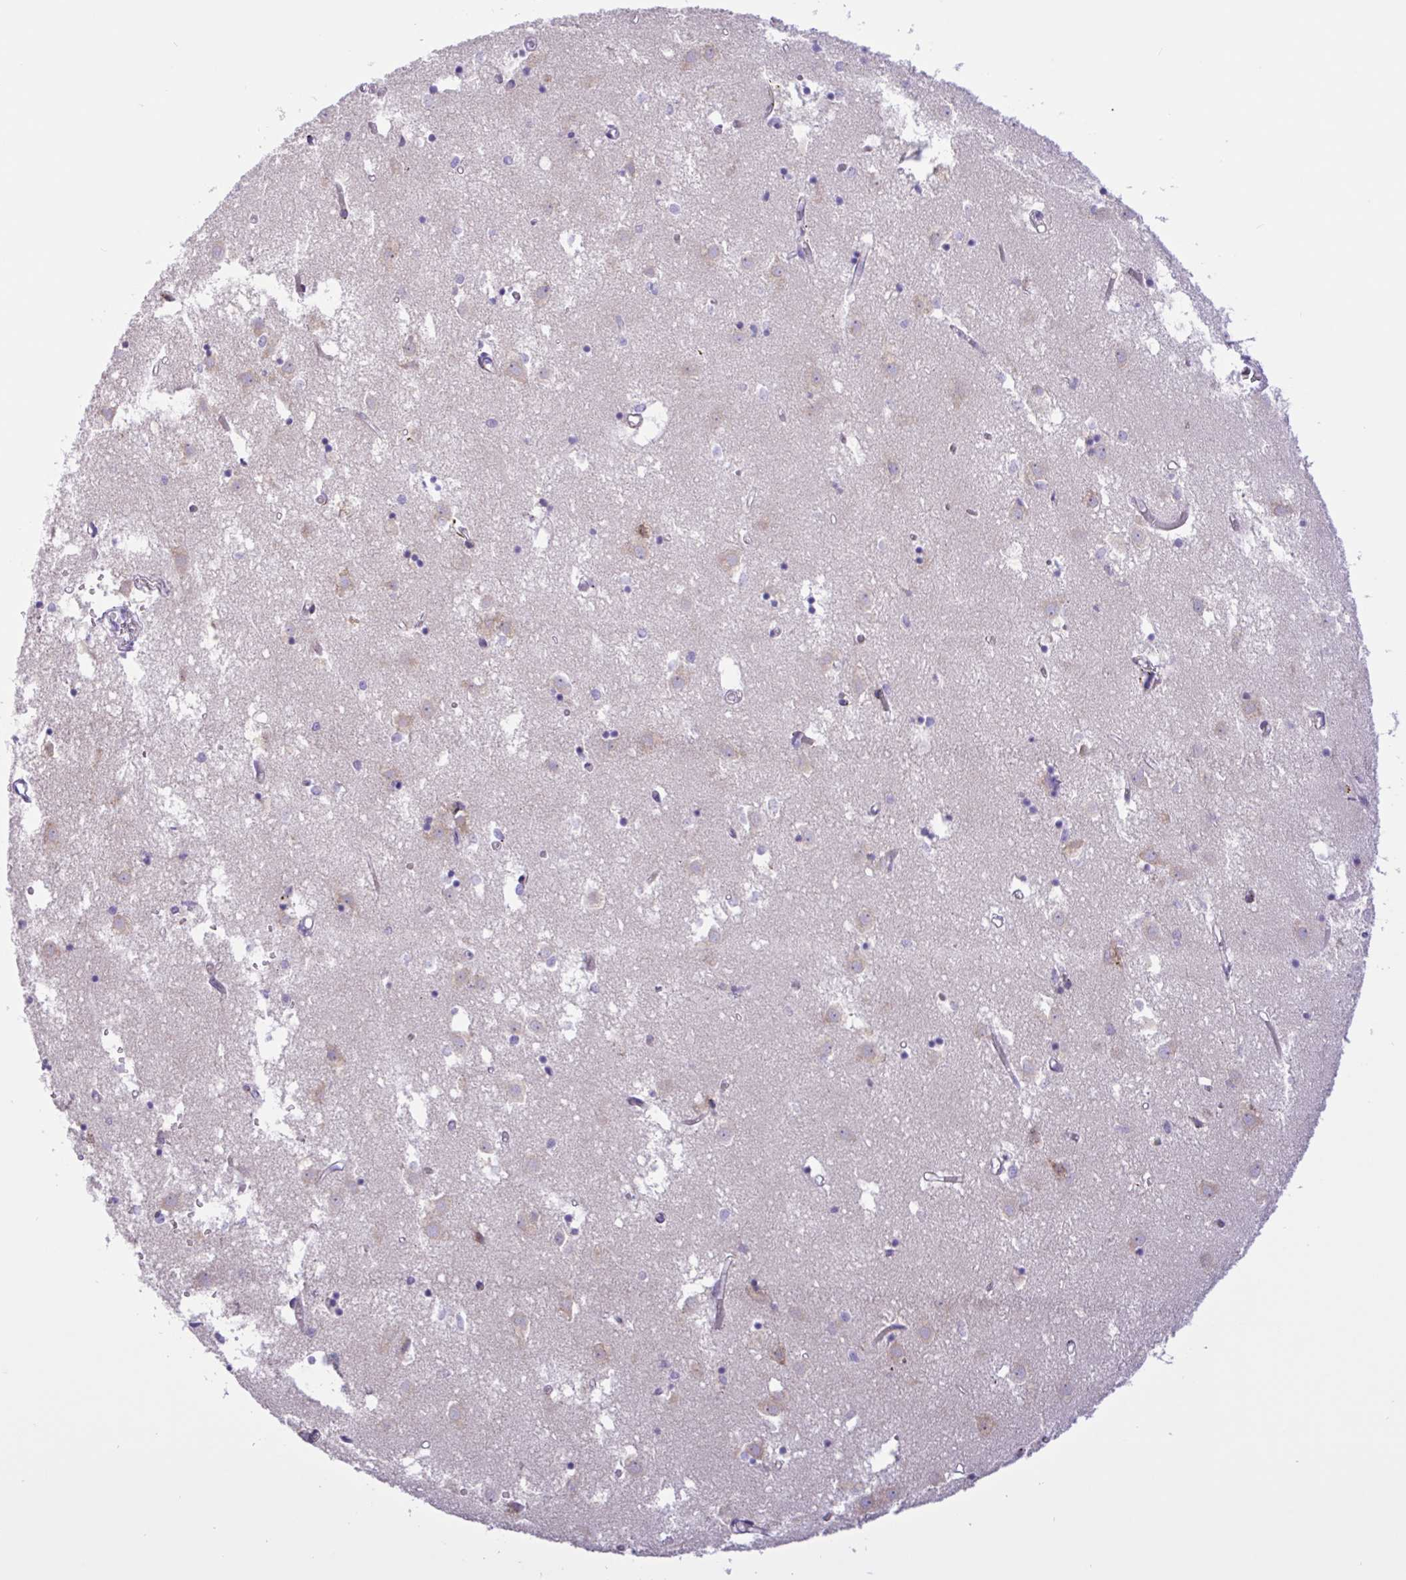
{"staining": {"intensity": "negative", "quantity": "none", "location": "none"}, "tissue": "caudate", "cell_type": "Glial cells", "image_type": "normal", "snomed": [{"axis": "morphology", "description": "Normal tissue, NOS"}, {"axis": "topography", "description": "Lateral ventricle wall"}], "caption": "Caudate stained for a protein using immunohistochemistry (IHC) shows no positivity glial cells.", "gene": "DSC3", "patient": {"sex": "male", "age": 70}}